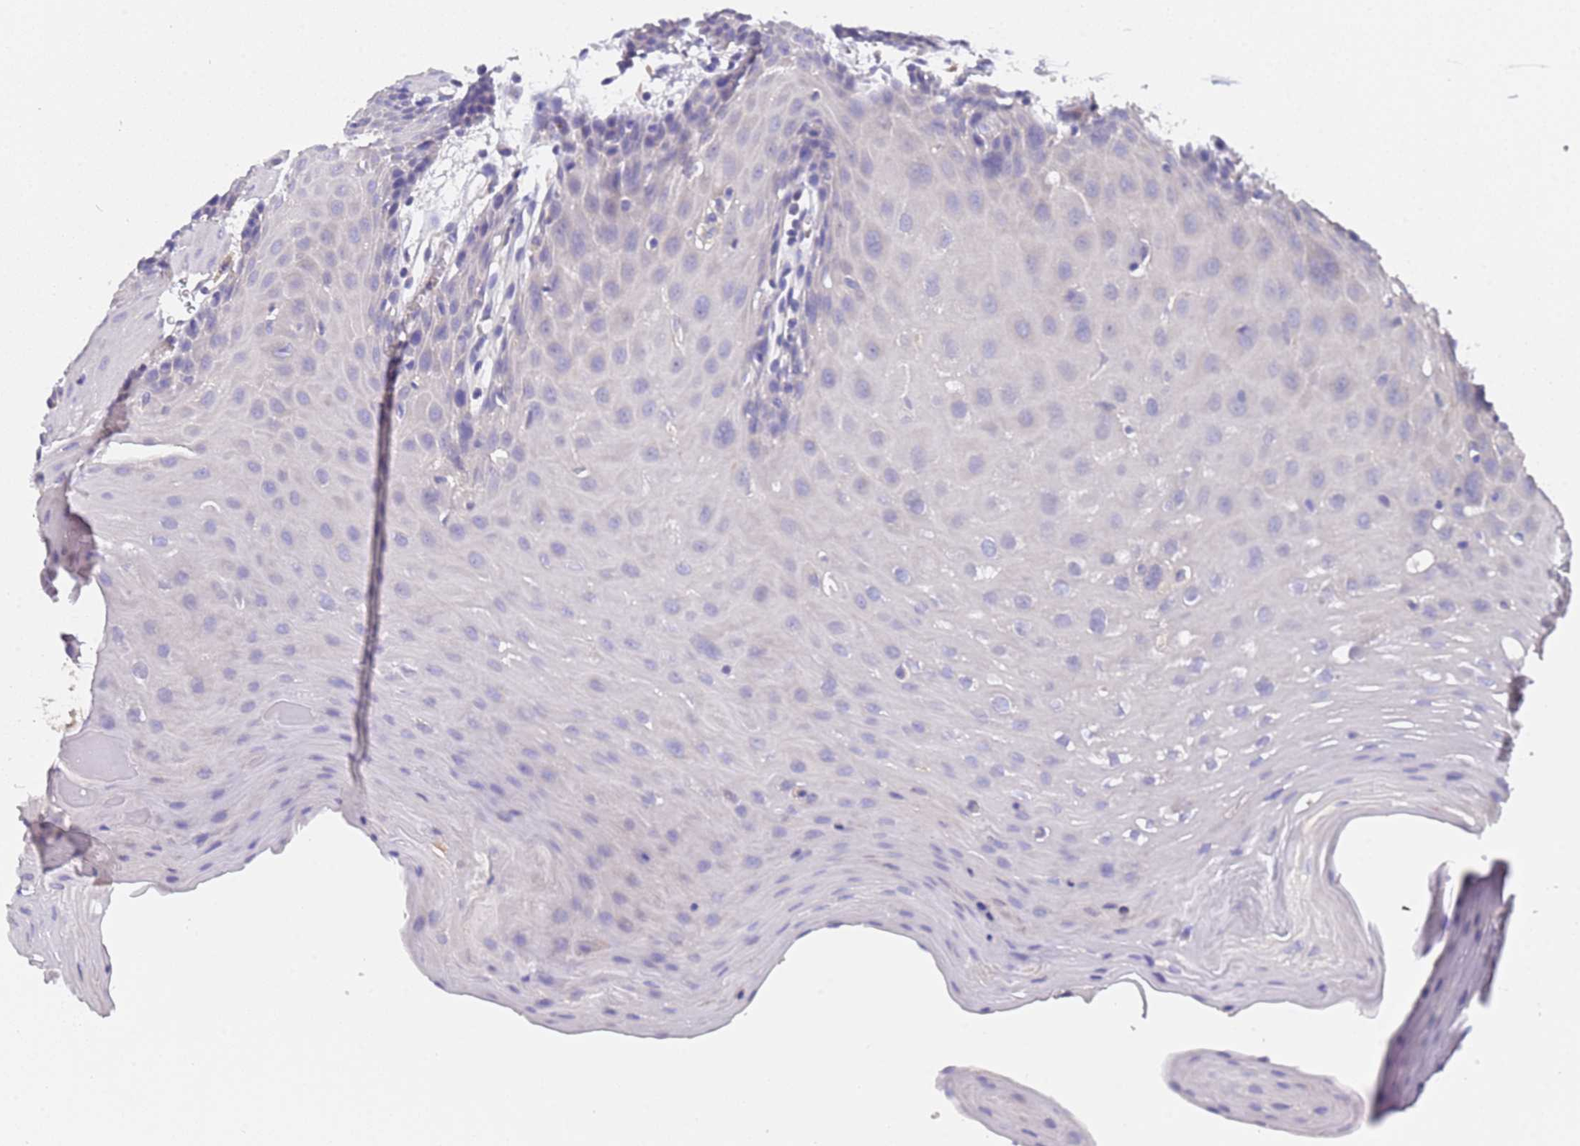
{"staining": {"intensity": "negative", "quantity": "none", "location": "none"}, "tissue": "oral mucosa", "cell_type": "Squamous epithelial cells", "image_type": "normal", "snomed": [{"axis": "morphology", "description": "Normal tissue, NOS"}, {"axis": "topography", "description": "Skeletal muscle"}, {"axis": "topography", "description": "Oral tissue"}, {"axis": "topography", "description": "Salivary gland"}, {"axis": "topography", "description": "Peripheral nerve tissue"}], "caption": "This photomicrograph is of benign oral mucosa stained with IHC to label a protein in brown with the nuclei are counter-stained blue. There is no staining in squamous epithelial cells.", "gene": "SLC24A3", "patient": {"sex": "male", "age": 54}}